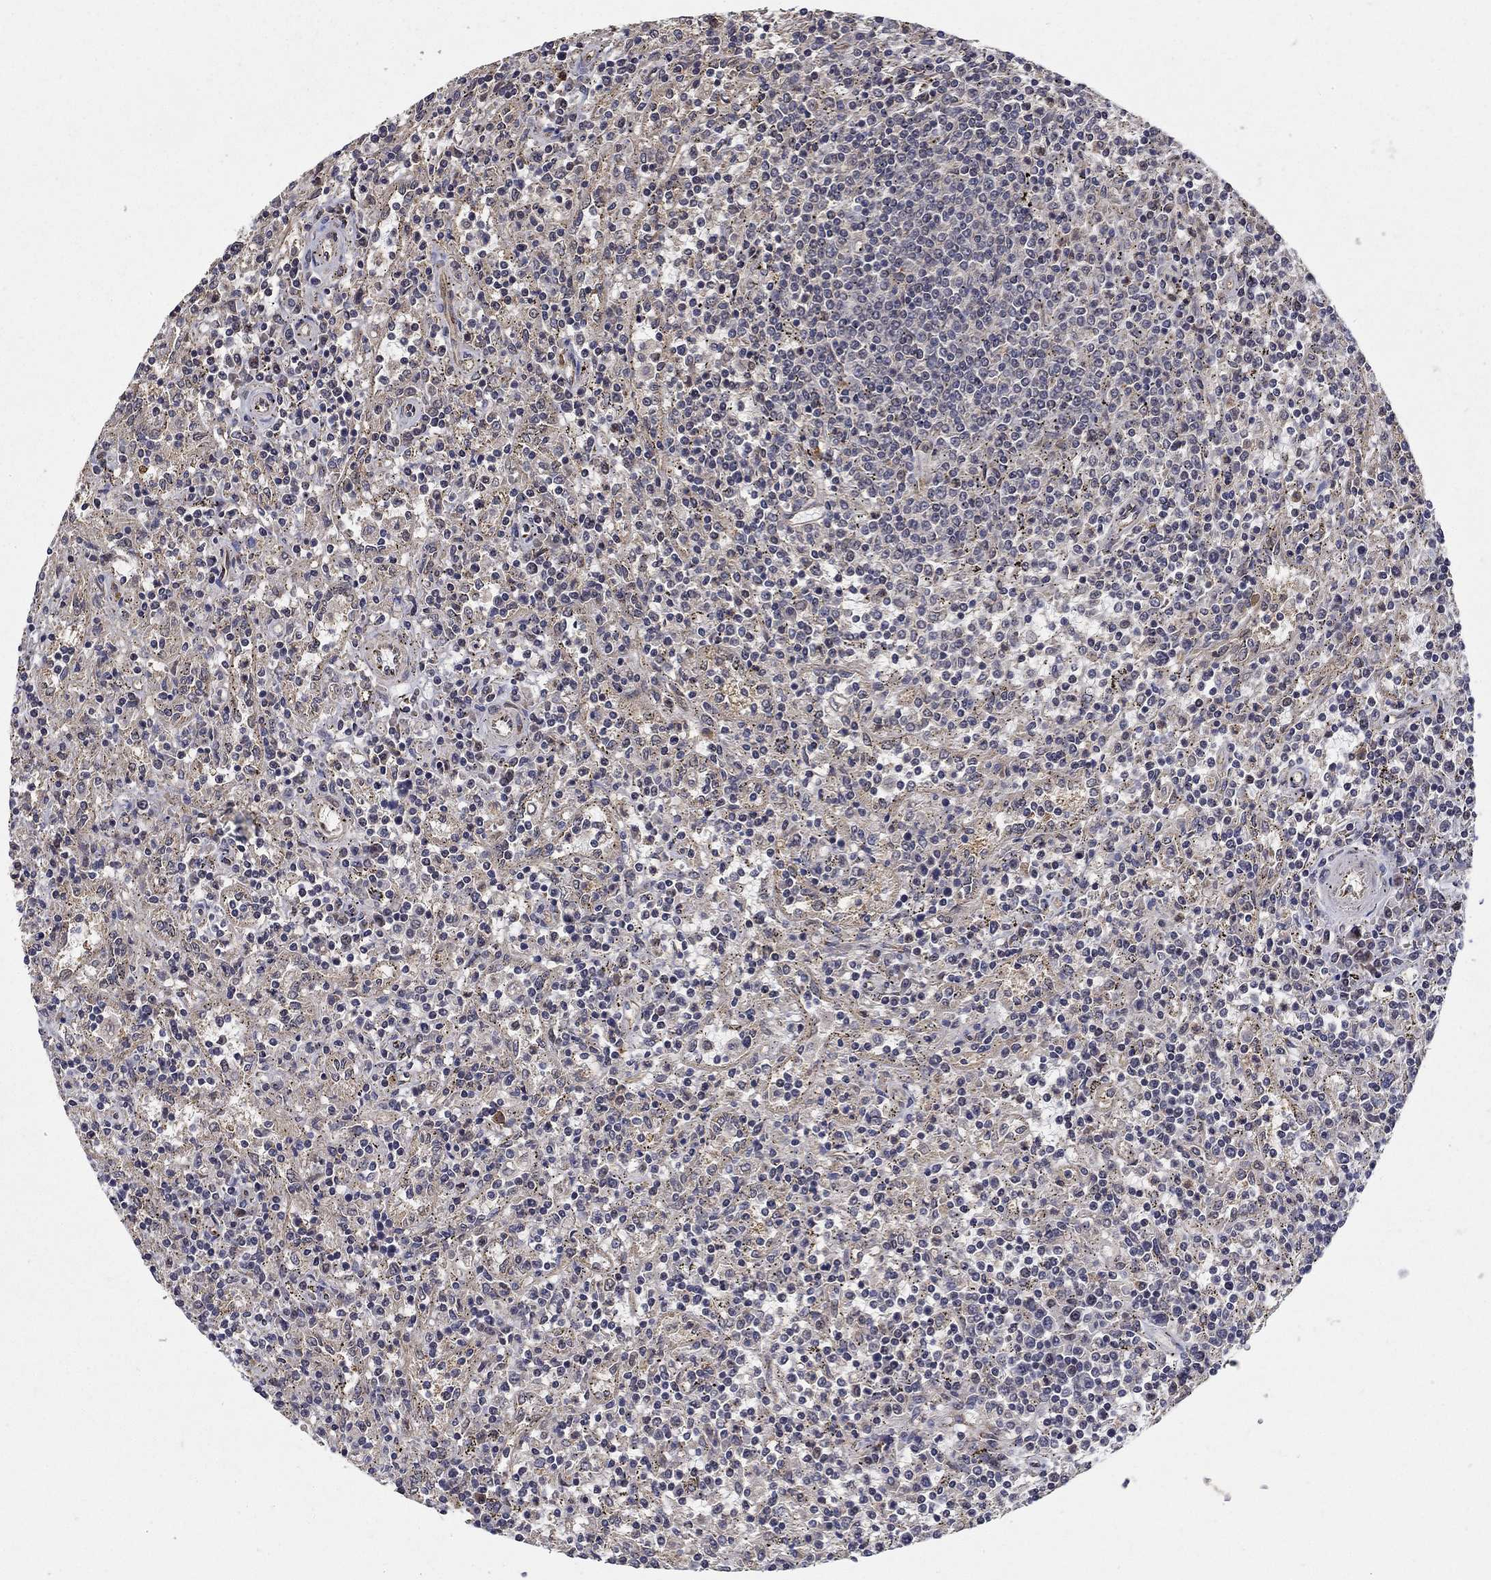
{"staining": {"intensity": "negative", "quantity": "none", "location": "none"}, "tissue": "lymphoma", "cell_type": "Tumor cells", "image_type": "cancer", "snomed": [{"axis": "morphology", "description": "Malignant lymphoma, non-Hodgkin's type, Low grade"}, {"axis": "topography", "description": "Spleen"}], "caption": "The immunohistochemistry image has no significant expression in tumor cells of lymphoma tissue. (Brightfield microscopy of DAB immunohistochemistry (IHC) at high magnification).", "gene": "ZNF594", "patient": {"sex": "male", "age": 62}}